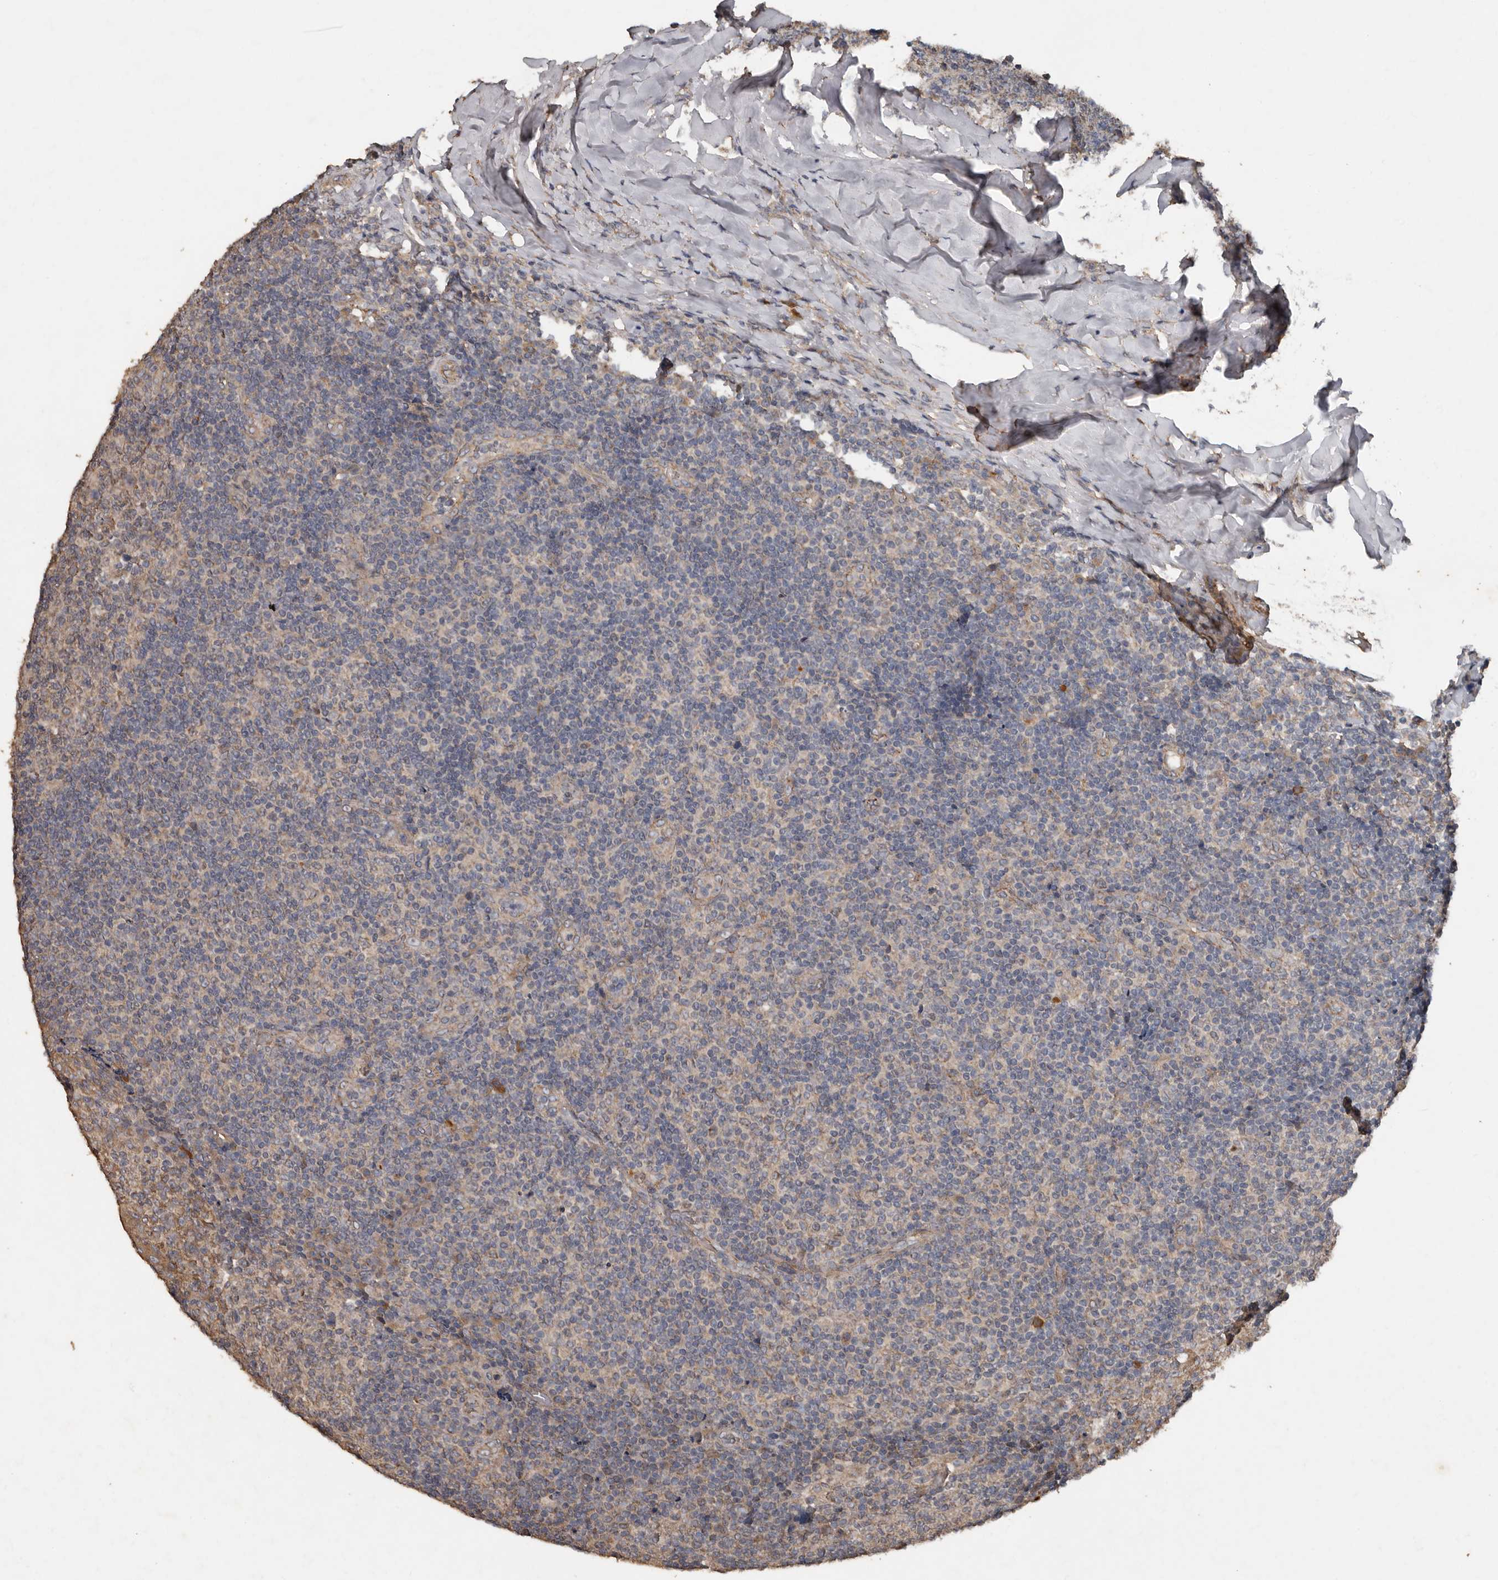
{"staining": {"intensity": "weak", "quantity": "25%-75%", "location": "cytoplasmic/membranous"}, "tissue": "tonsil", "cell_type": "Germinal center cells", "image_type": "normal", "snomed": [{"axis": "morphology", "description": "Normal tissue, NOS"}, {"axis": "topography", "description": "Tonsil"}], "caption": "The image shows a brown stain indicating the presence of a protein in the cytoplasmic/membranous of germinal center cells in tonsil.", "gene": "HYAL4", "patient": {"sex": "female", "age": 19}}